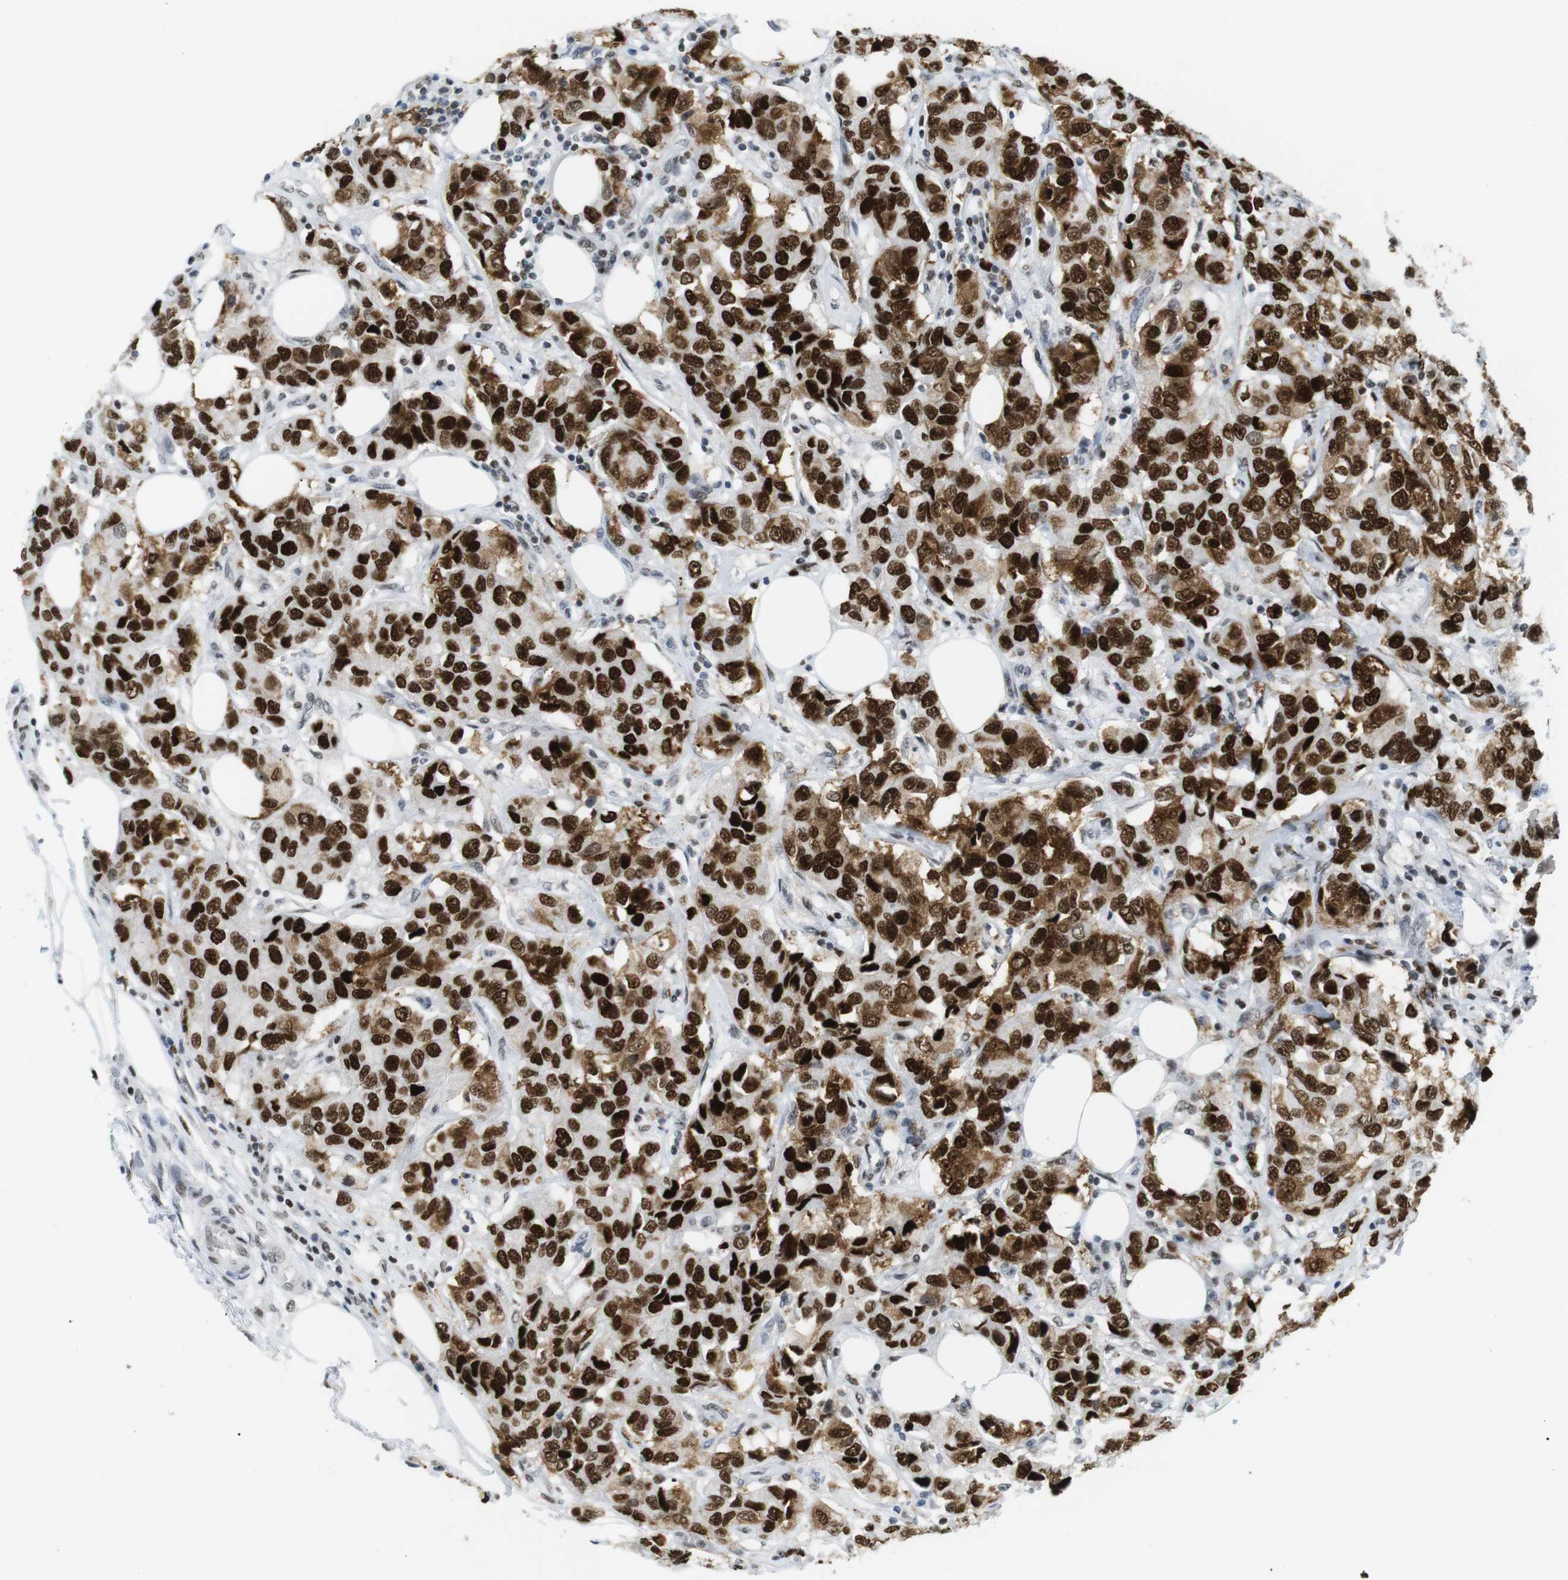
{"staining": {"intensity": "strong", "quantity": ">75%", "location": "cytoplasmic/membranous,nuclear"}, "tissue": "breast cancer", "cell_type": "Tumor cells", "image_type": "cancer", "snomed": [{"axis": "morphology", "description": "Duct carcinoma"}, {"axis": "topography", "description": "Breast"}], "caption": "An image showing strong cytoplasmic/membranous and nuclear staining in approximately >75% of tumor cells in breast cancer, as visualized by brown immunohistochemical staining.", "gene": "RIOX2", "patient": {"sex": "female", "age": 80}}